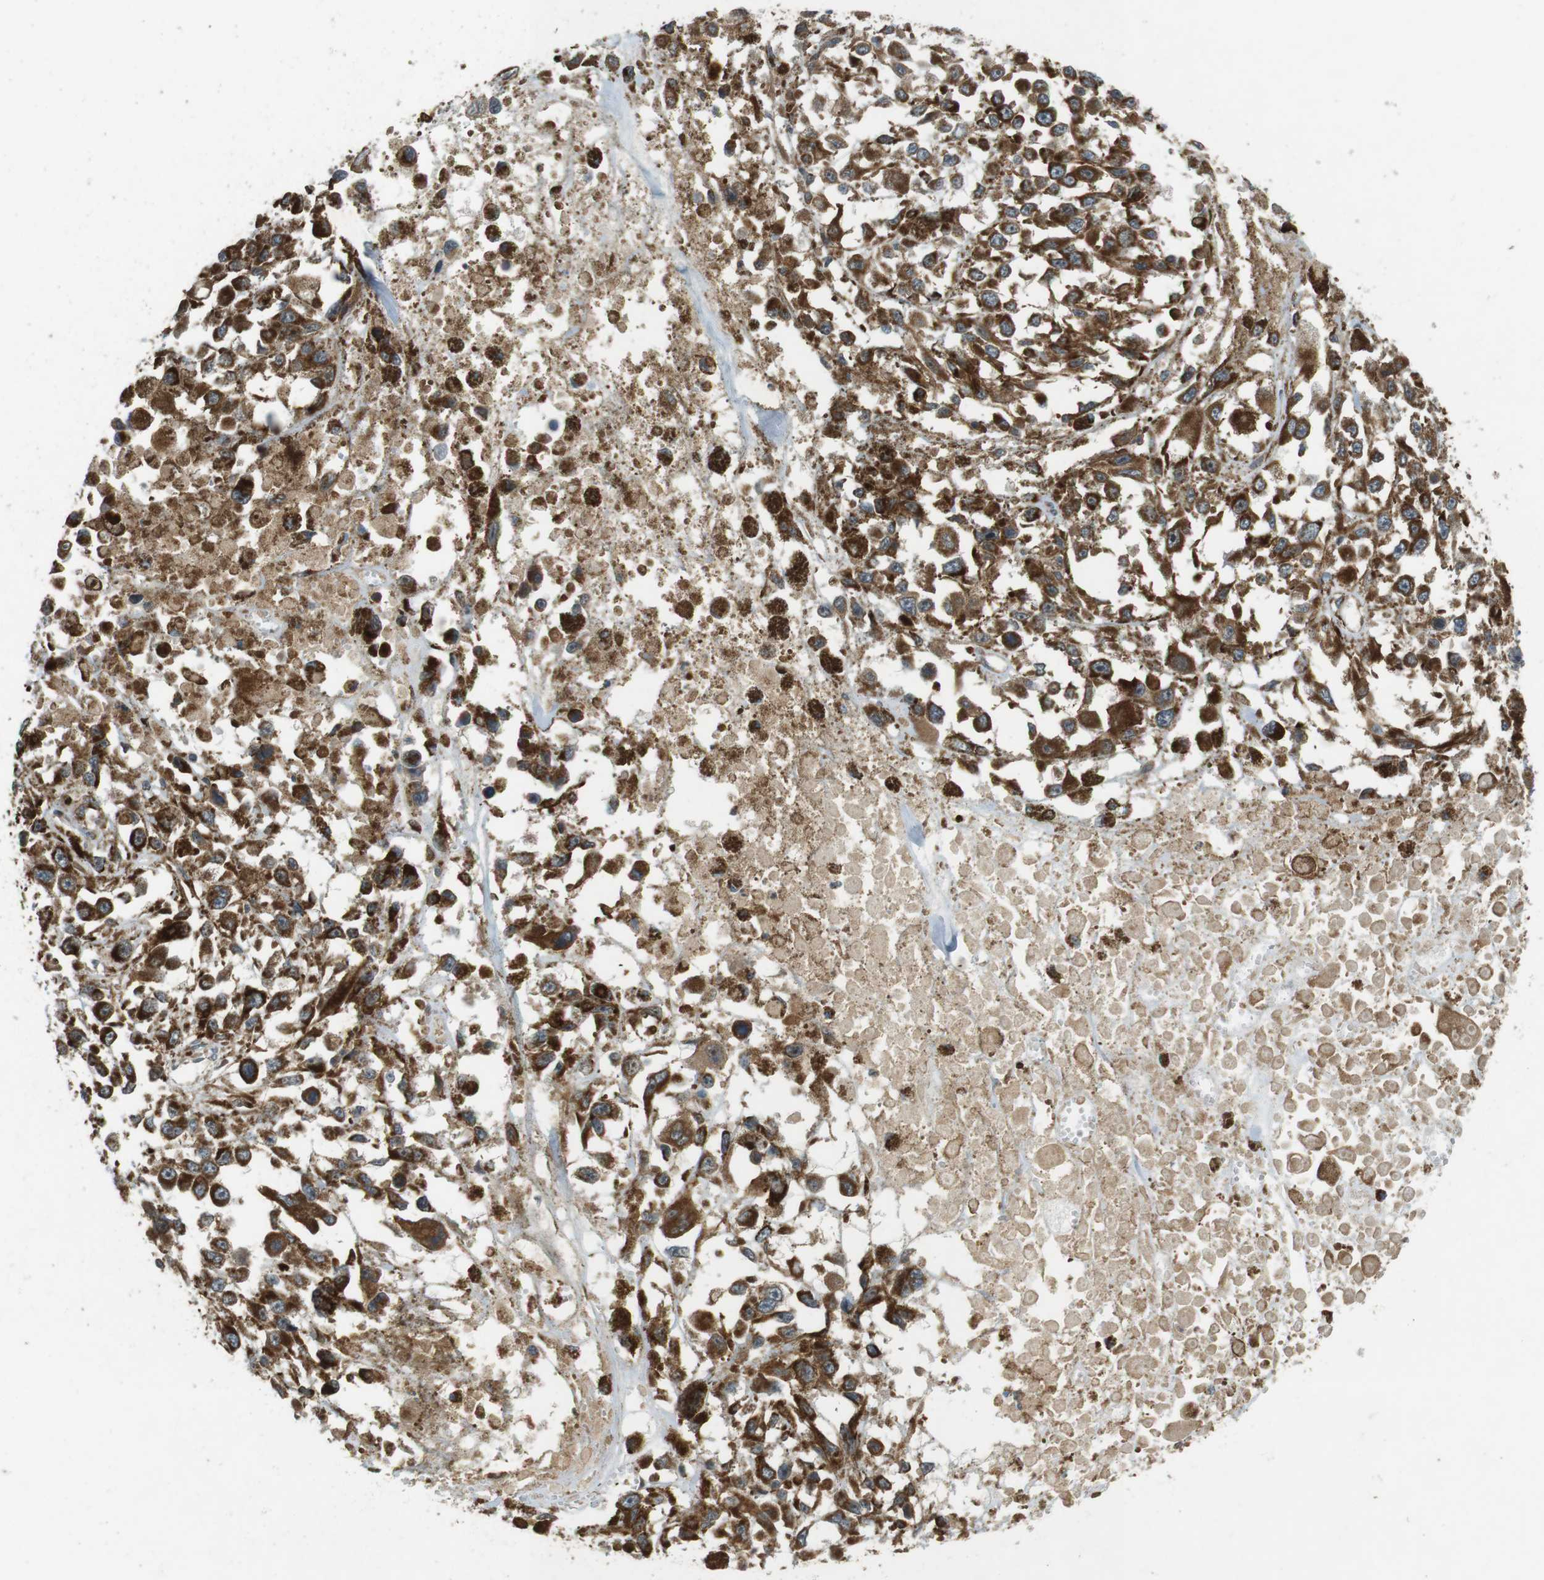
{"staining": {"intensity": "strong", "quantity": ">75%", "location": "cytoplasmic/membranous"}, "tissue": "melanoma", "cell_type": "Tumor cells", "image_type": "cancer", "snomed": [{"axis": "morphology", "description": "Malignant melanoma, Metastatic site"}, {"axis": "topography", "description": "Lymph node"}], "caption": "Malignant melanoma (metastatic site) stained with DAB immunohistochemistry exhibits high levels of strong cytoplasmic/membranous staining in about >75% of tumor cells. Nuclei are stained in blue.", "gene": "SLC41A1", "patient": {"sex": "male", "age": 59}}